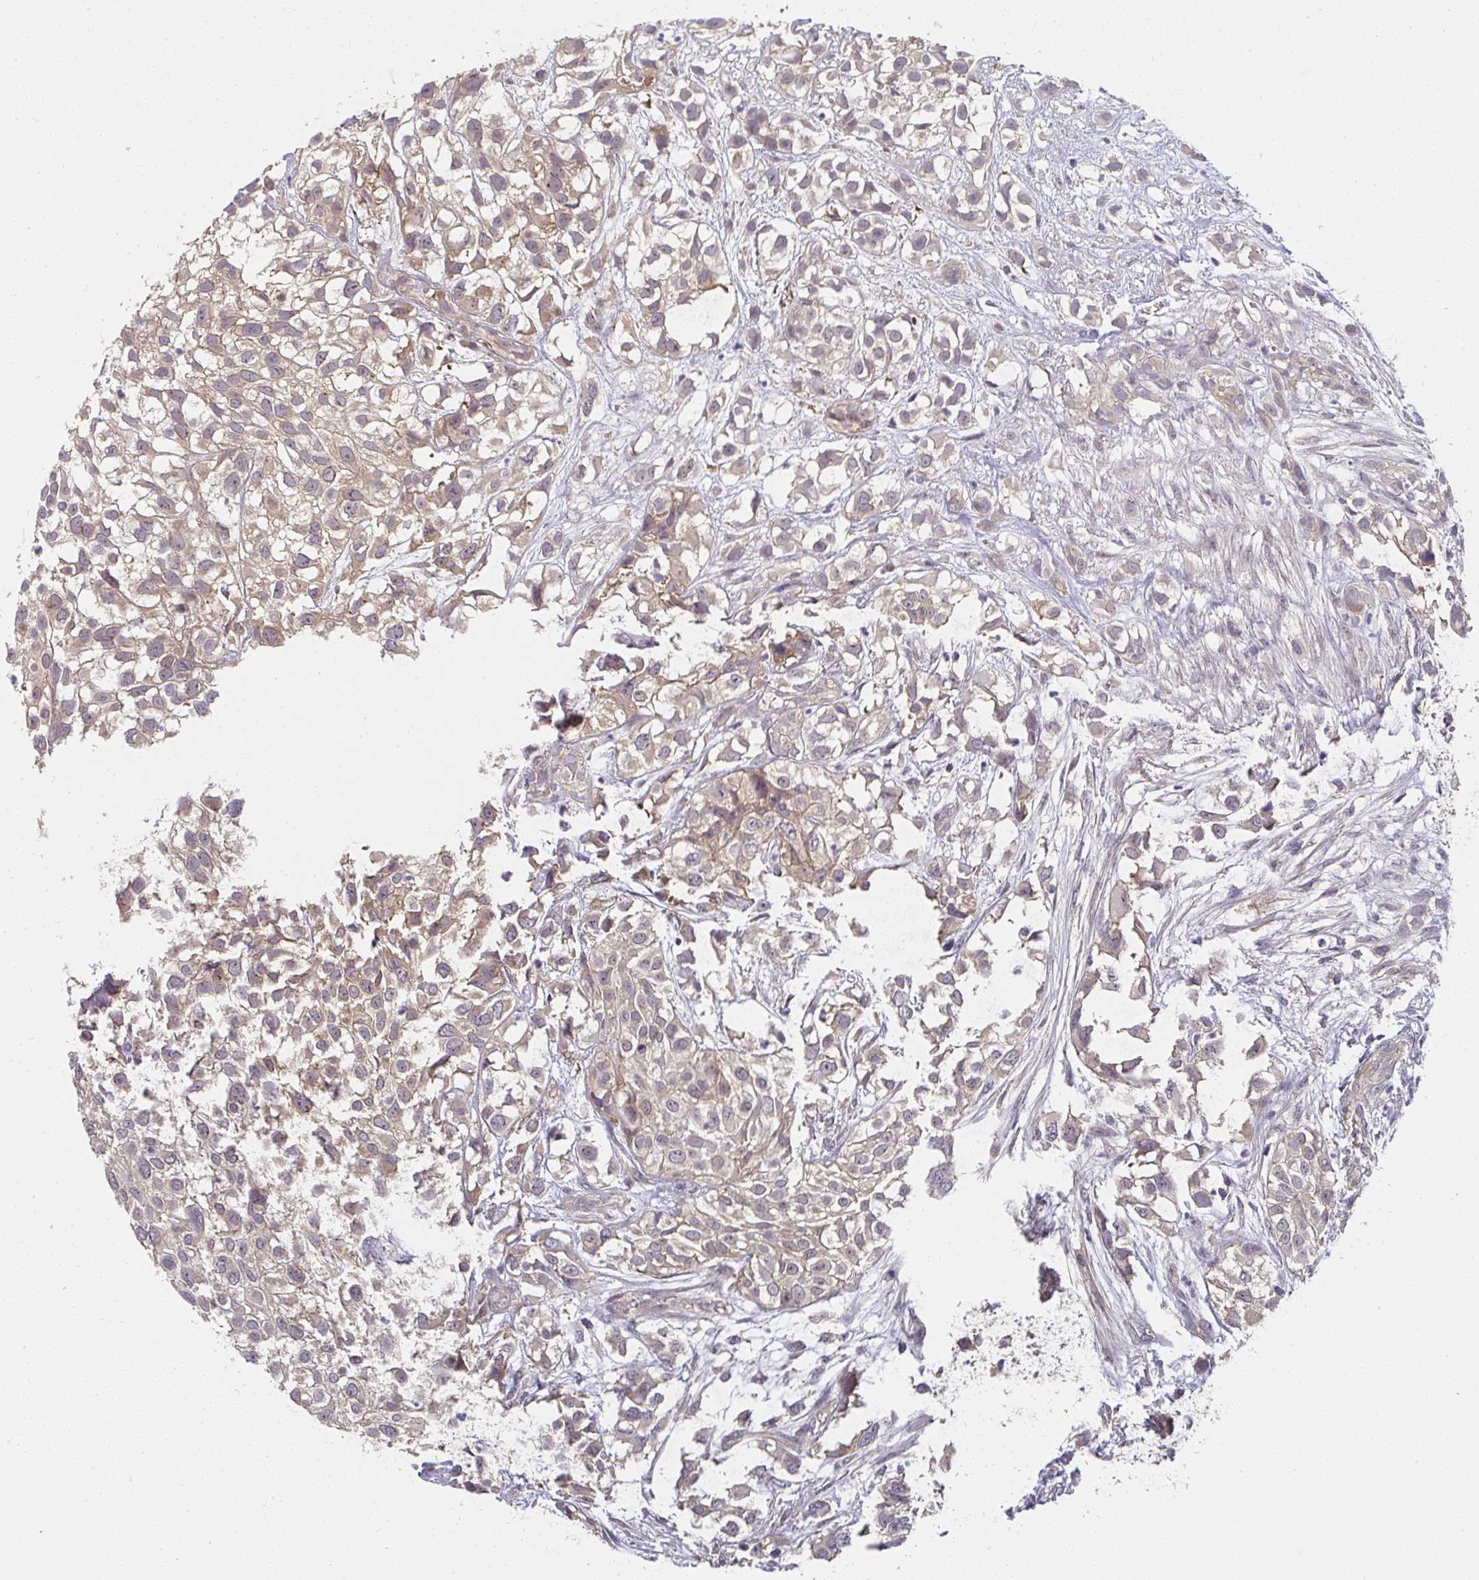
{"staining": {"intensity": "weak", "quantity": ">75%", "location": "cytoplasmic/membranous"}, "tissue": "urothelial cancer", "cell_type": "Tumor cells", "image_type": "cancer", "snomed": [{"axis": "morphology", "description": "Urothelial carcinoma, High grade"}, {"axis": "topography", "description": "Urinary bladder"}], "caption": "Urothelial carcinoma (high-grade) was stained to show a protein in brown. There is low levels of weak cytoplasmic/membranous staining in approximately >75% of tumor cells.", "gene": "RANGRF", "patient": {"sex": "male", "age": 56}}